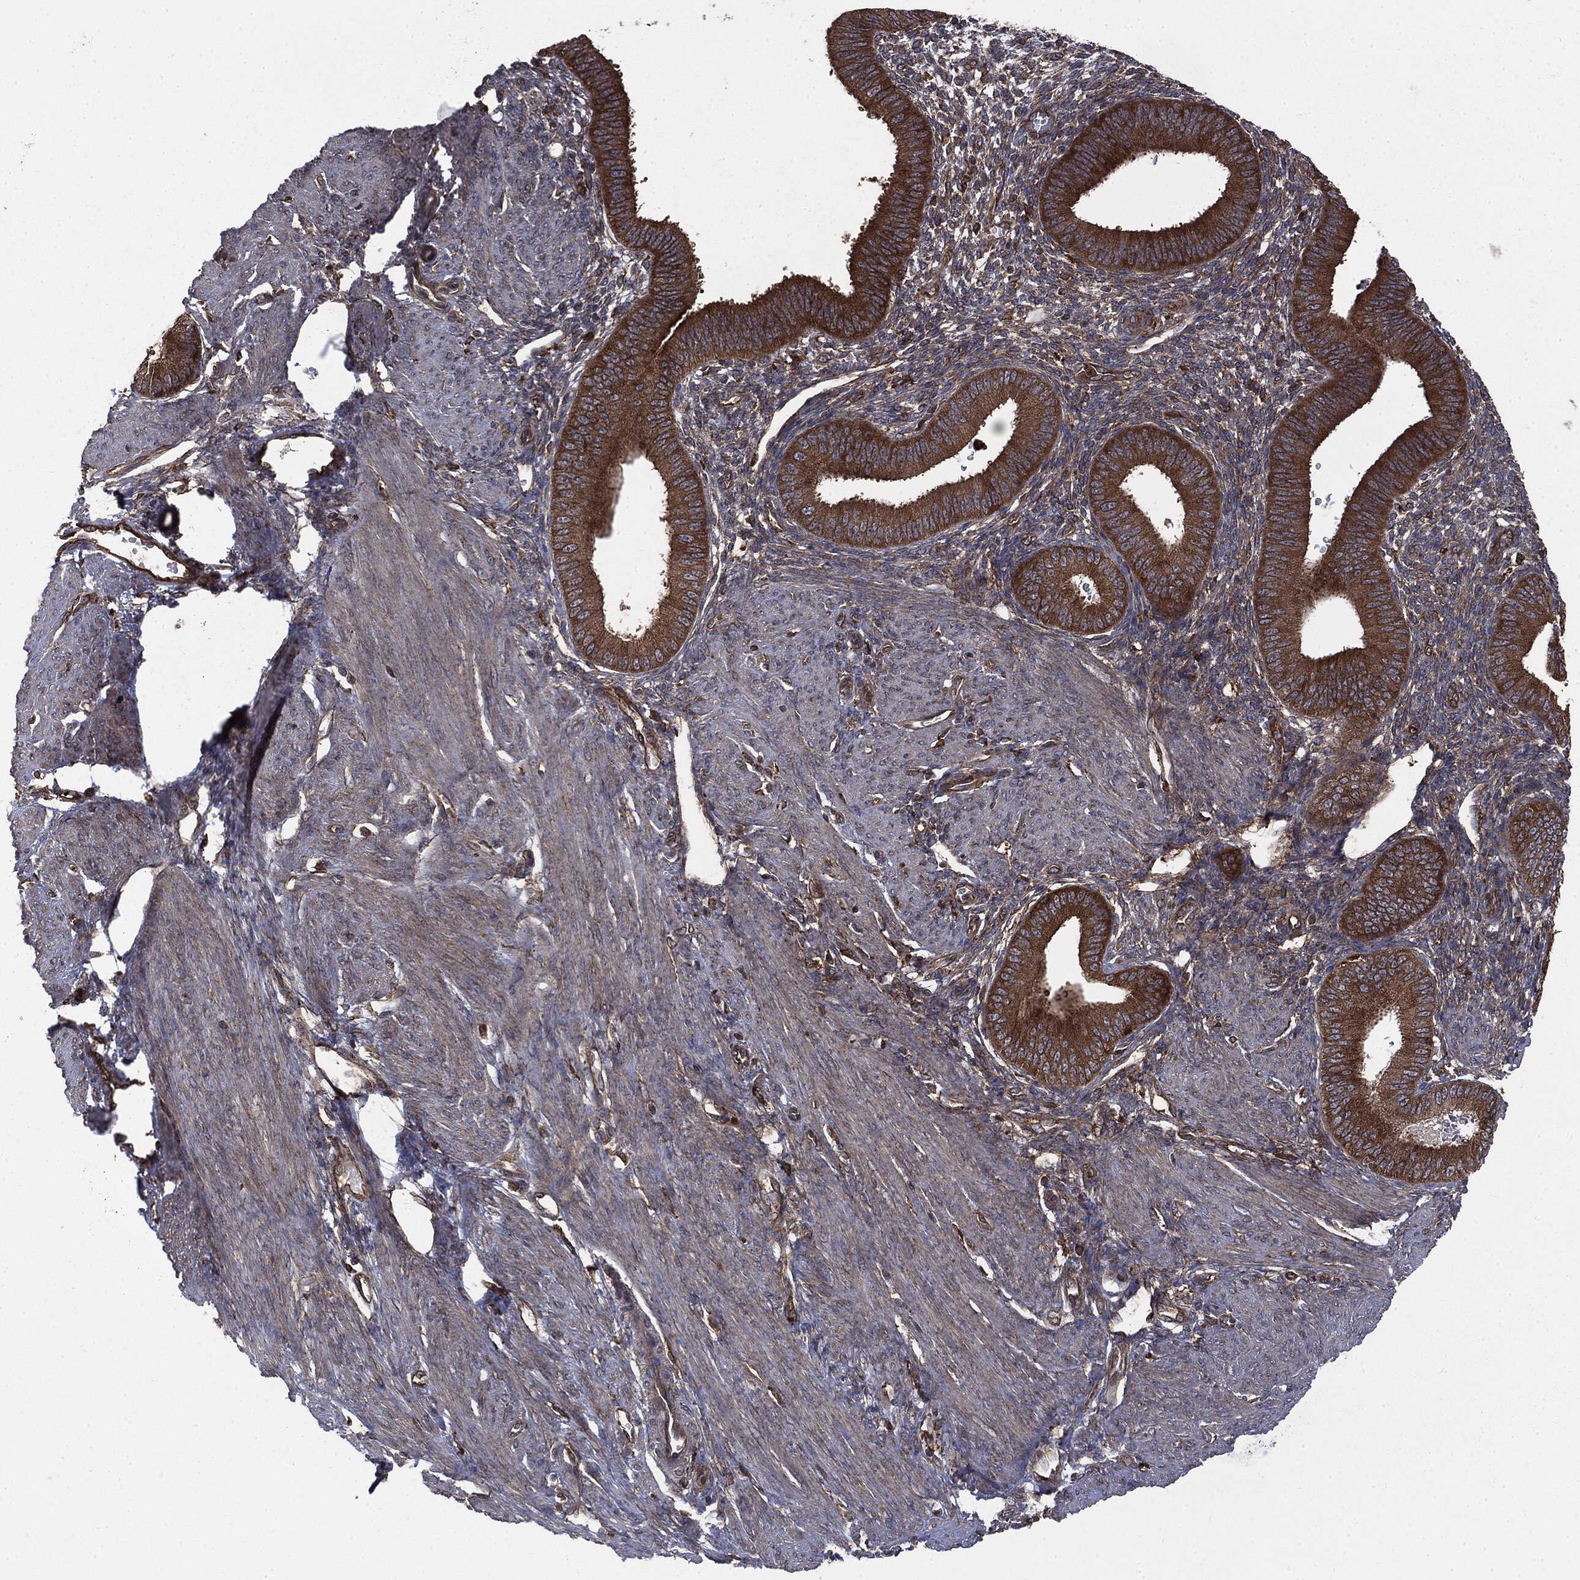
{"staining": {"intensity": "moderate", "quantity": "<25%", "location": "cytoplasmic/membranous"}, "tissue": "endometrium", "cell_type": "Cells in endometrial stroma", "image_type": "normal", "snomed": [{"axis": "morphology", "description": "Normal tissue, NOS"}, {"axis": "topography", "description": "Endometrium"}], "caption": "Human endometrium stained with a brown dye shows moderate cytoplasmic/membranous positive positivity in approximately <25% of cells in endometrial stroma.", "gene": "SNX5", "patient": {"sex": "female", "age": 39}}